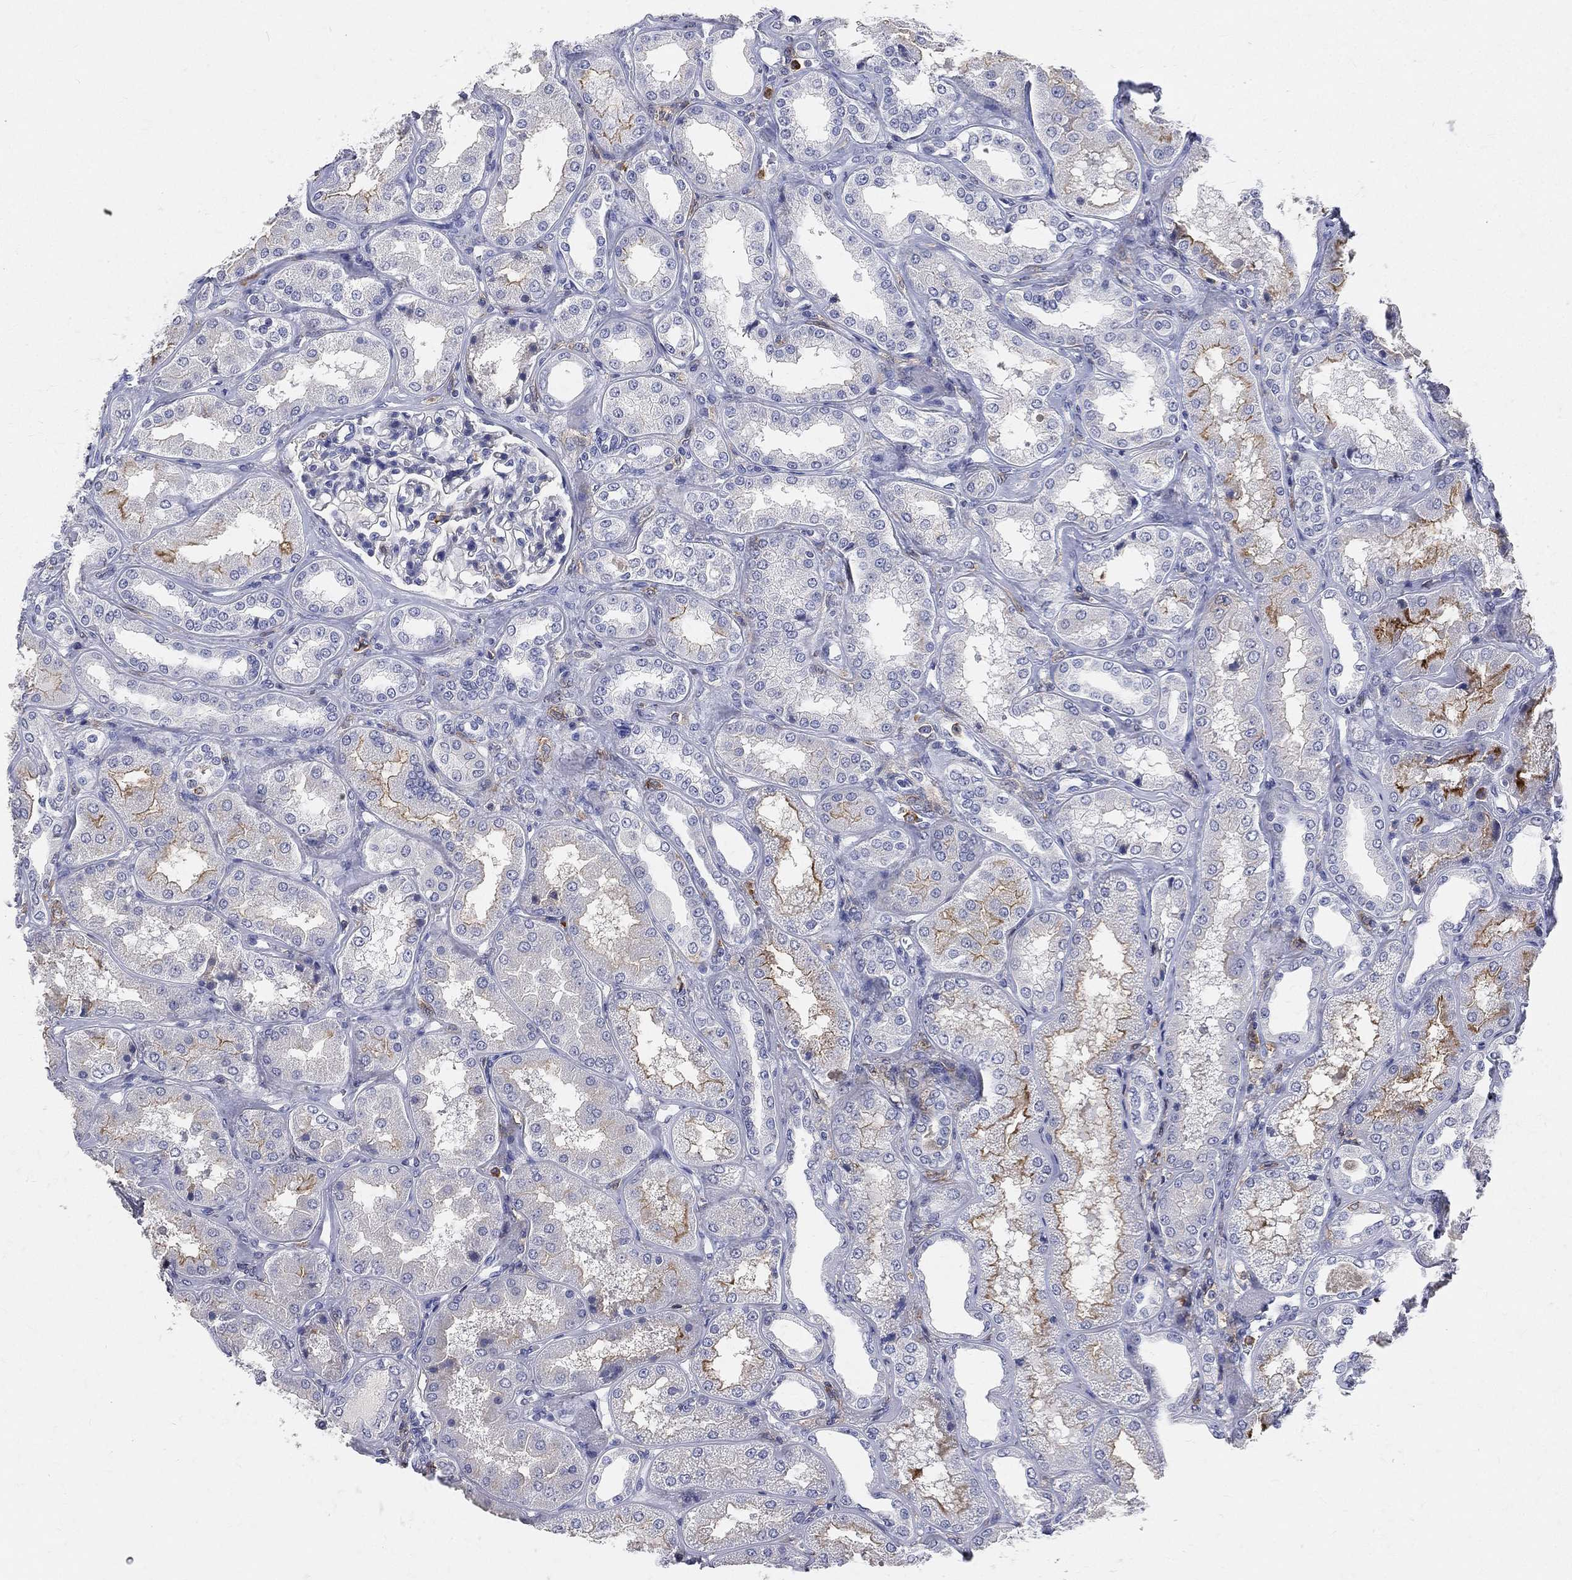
{"staining": {"intensity": "negative", "quantity": "none", "location": "none"}, "tissue": "kidney", "cell_type": "Cells in glomeruli", "image_type": "normal", "snomed": [{"axis": "morphology", "description": "Normal tissue, NOS"}, {"axis": "topography", "description": "Kidney"}], "caption": "A high-resolution micrograph shows immunohistochemistry (IHC) staining of benign kidney, which reveals no significant positivity in cells in glomeruli.", "gene": "CD33", "patient": {"sex": "female", "age": 56}}